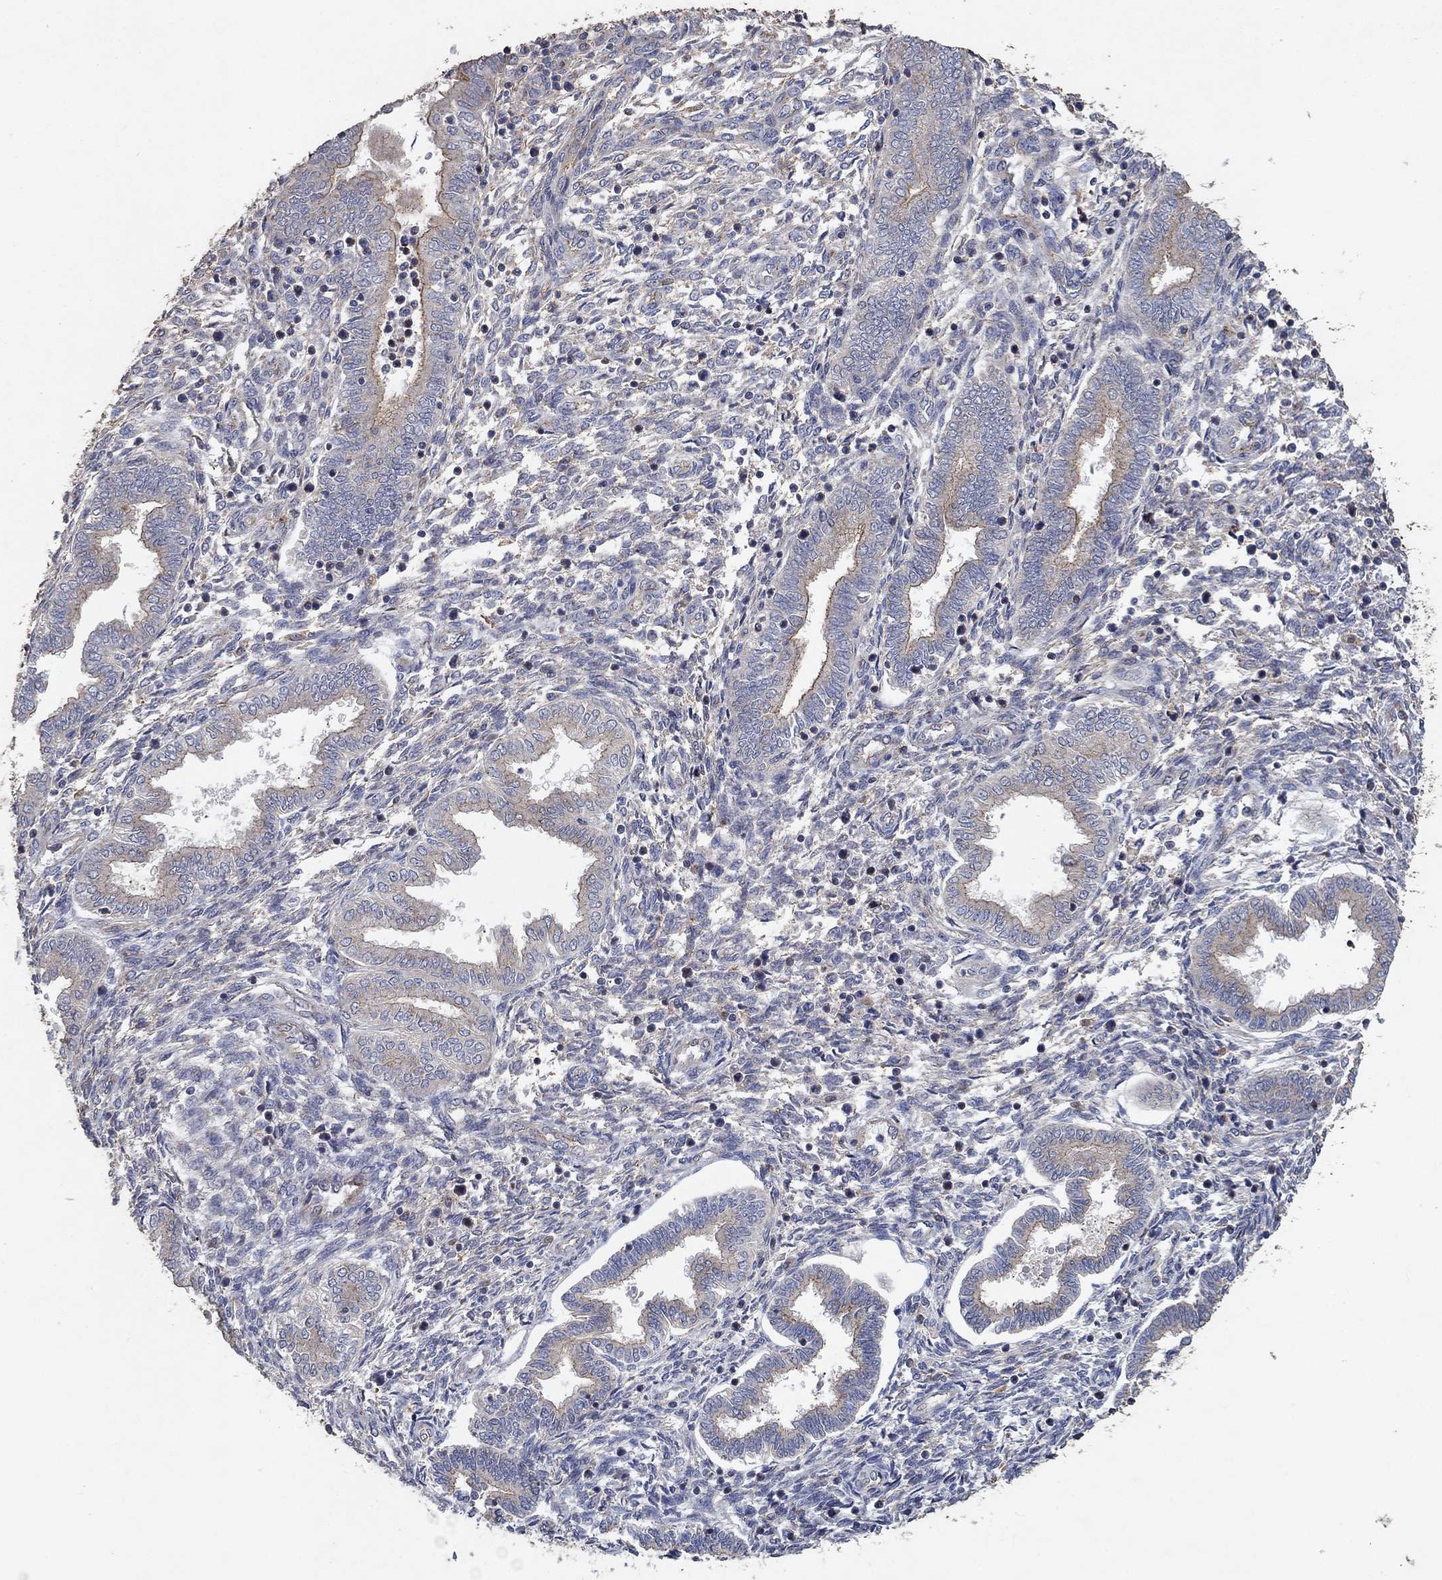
{"staining": {"intensity": "negative", "quantity": "none", "location": "none"}, "tissue": "endometrium", "cell_type": "Cells in endometrial stroma", "image_type": "normal", "snomed": [{"axis": "morphology", "description": "Normal tissue, NOS"}, {"axis": "topography", "description": "Endometrium"}], "caption": "A high-resolution histopathology image shows immunohistochemistry (IHC) staining of unremarkable endometrium, which shows no significant positivity in cells in endometrial stroma.", "gene": "FRG1", "patient": {"sex": "female", "age": 42}}